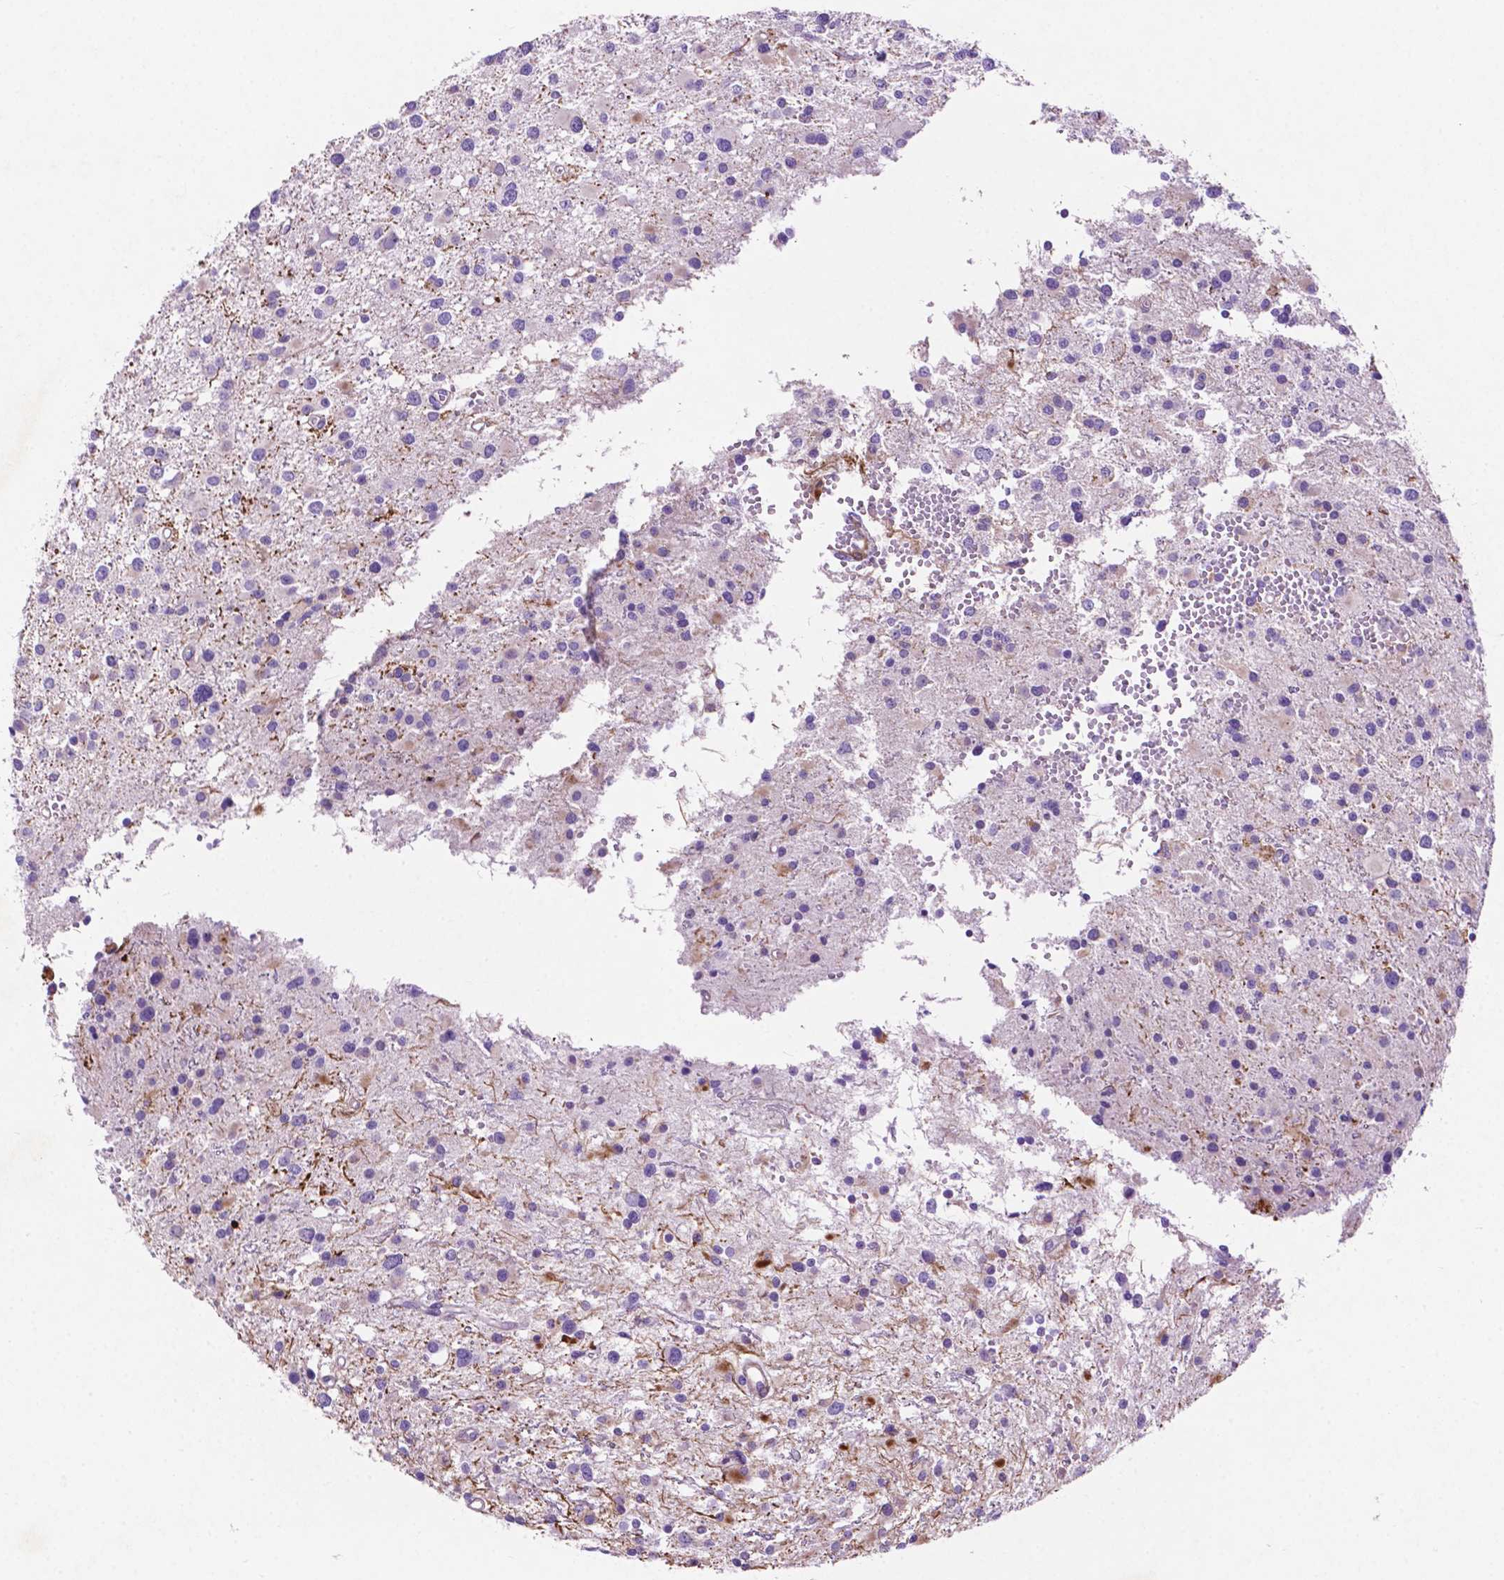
{"staining": {"intensity": "negative", "quantity": "none", "location": "none"}, "tissue": "glioma", "cell_type": "Tumor cells", "image_type": "cancer", "snomed": [{"axis": "morphology", "description": "Glioma, malignant, High grade"}, {"axis": "topography", "description": "Brain"}], "caption": "Immunohistochemistry of glioma shows no staining in tumor cells.", "gene": "ASPG", "patient": {"sex": "male", "age": 54}}